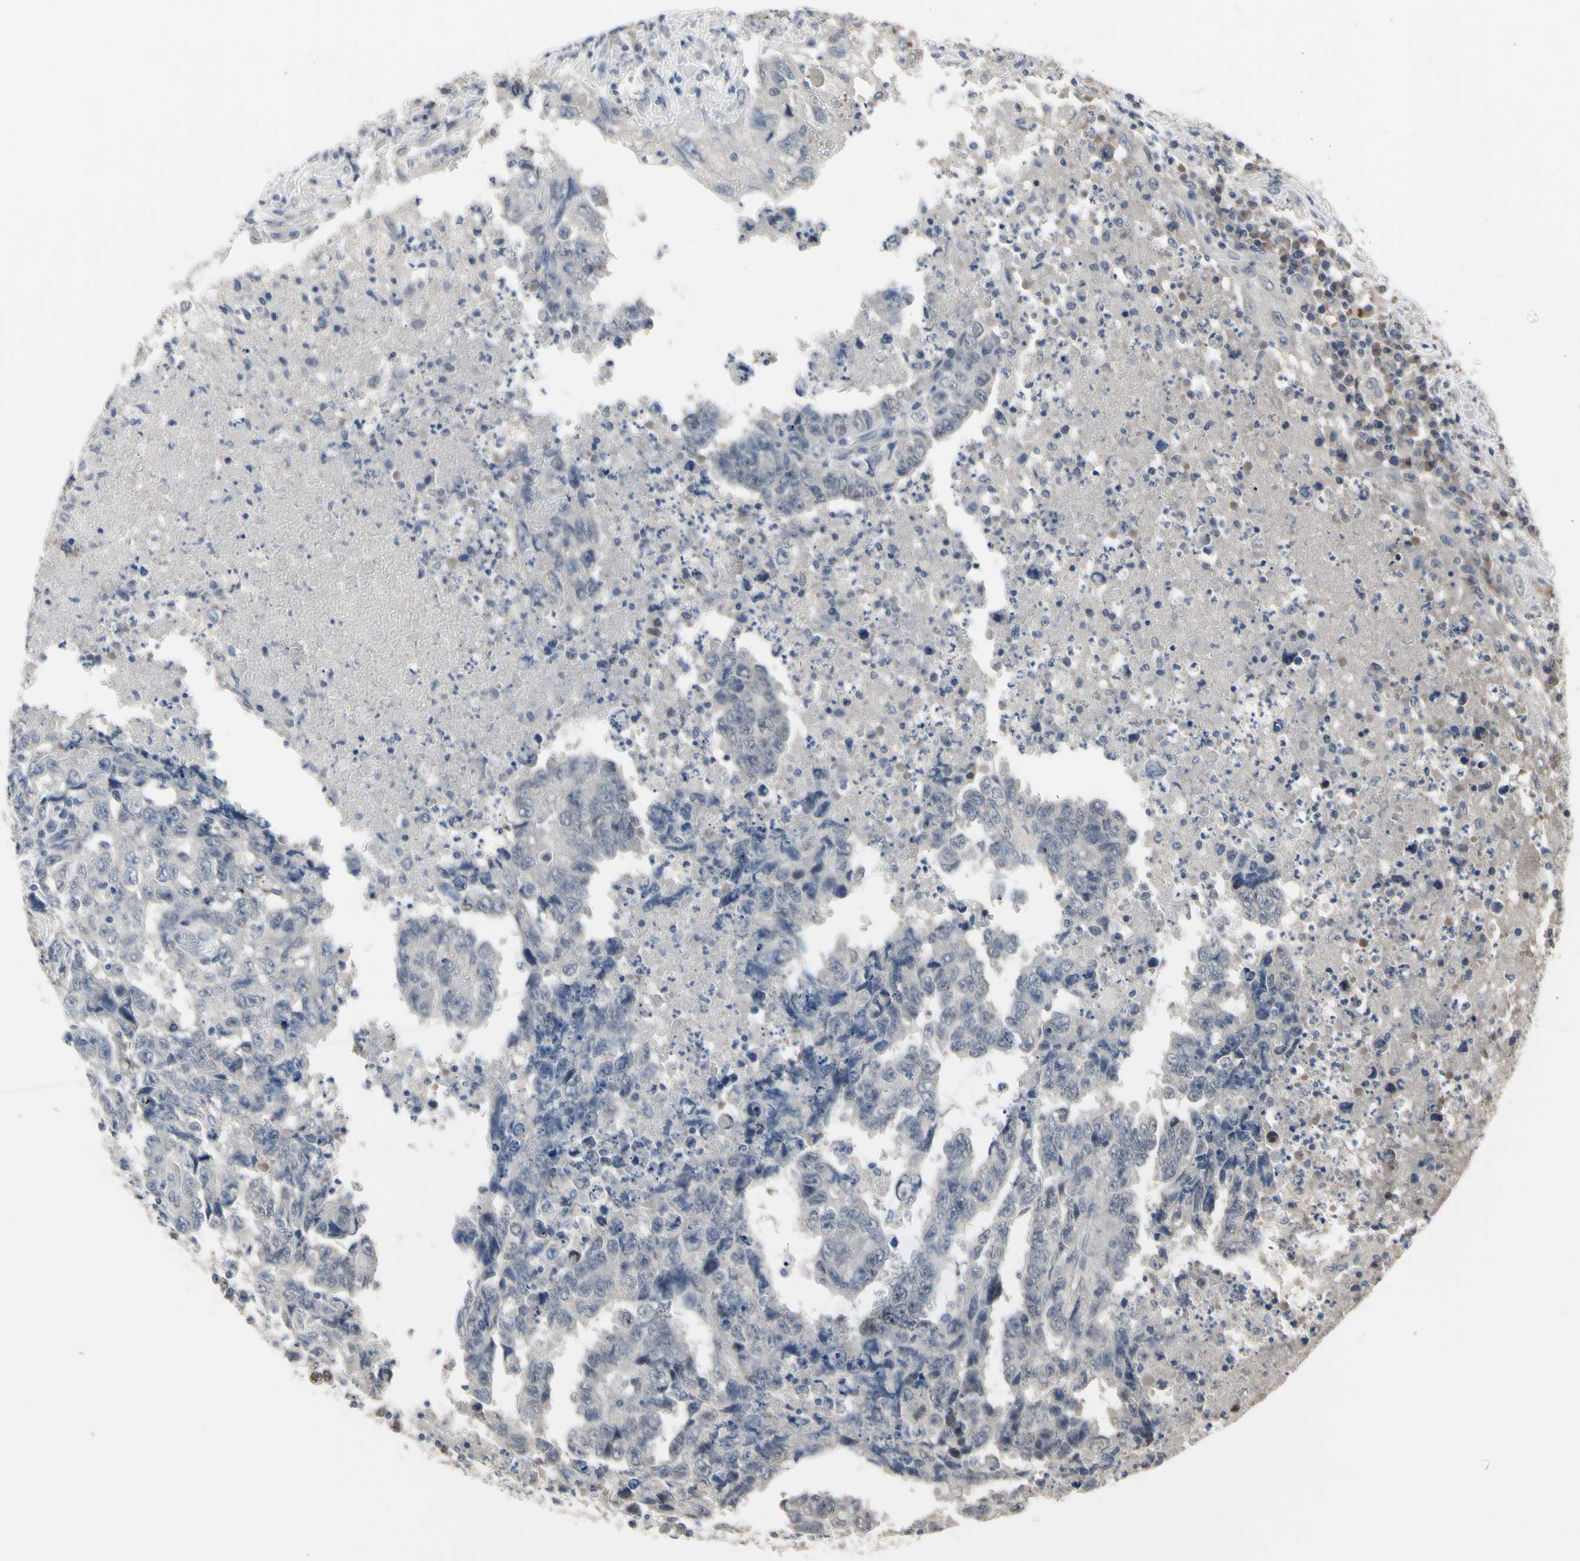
{"staining": {"intensity": "negative", "quantity": "none", "location": "none"}, "tissue": "testis cancer", "cell_type": "Tumor cells", "image_type": "cancer", "snomed": [{"axis": "morphology", "description": "Necrosis, NOS"}, {"axis": "morphology", "description": "Carcinoma, Embryonal, NOS"}, {"axis": "topography", "description": "Testis"}], "caption": "Testis embryonal carcinoma was stained to show a protein in brown. There is no significant positivity in tumor cells.", "gene": "ZNF174", "patient": {"sex": "male", "age": 19}}